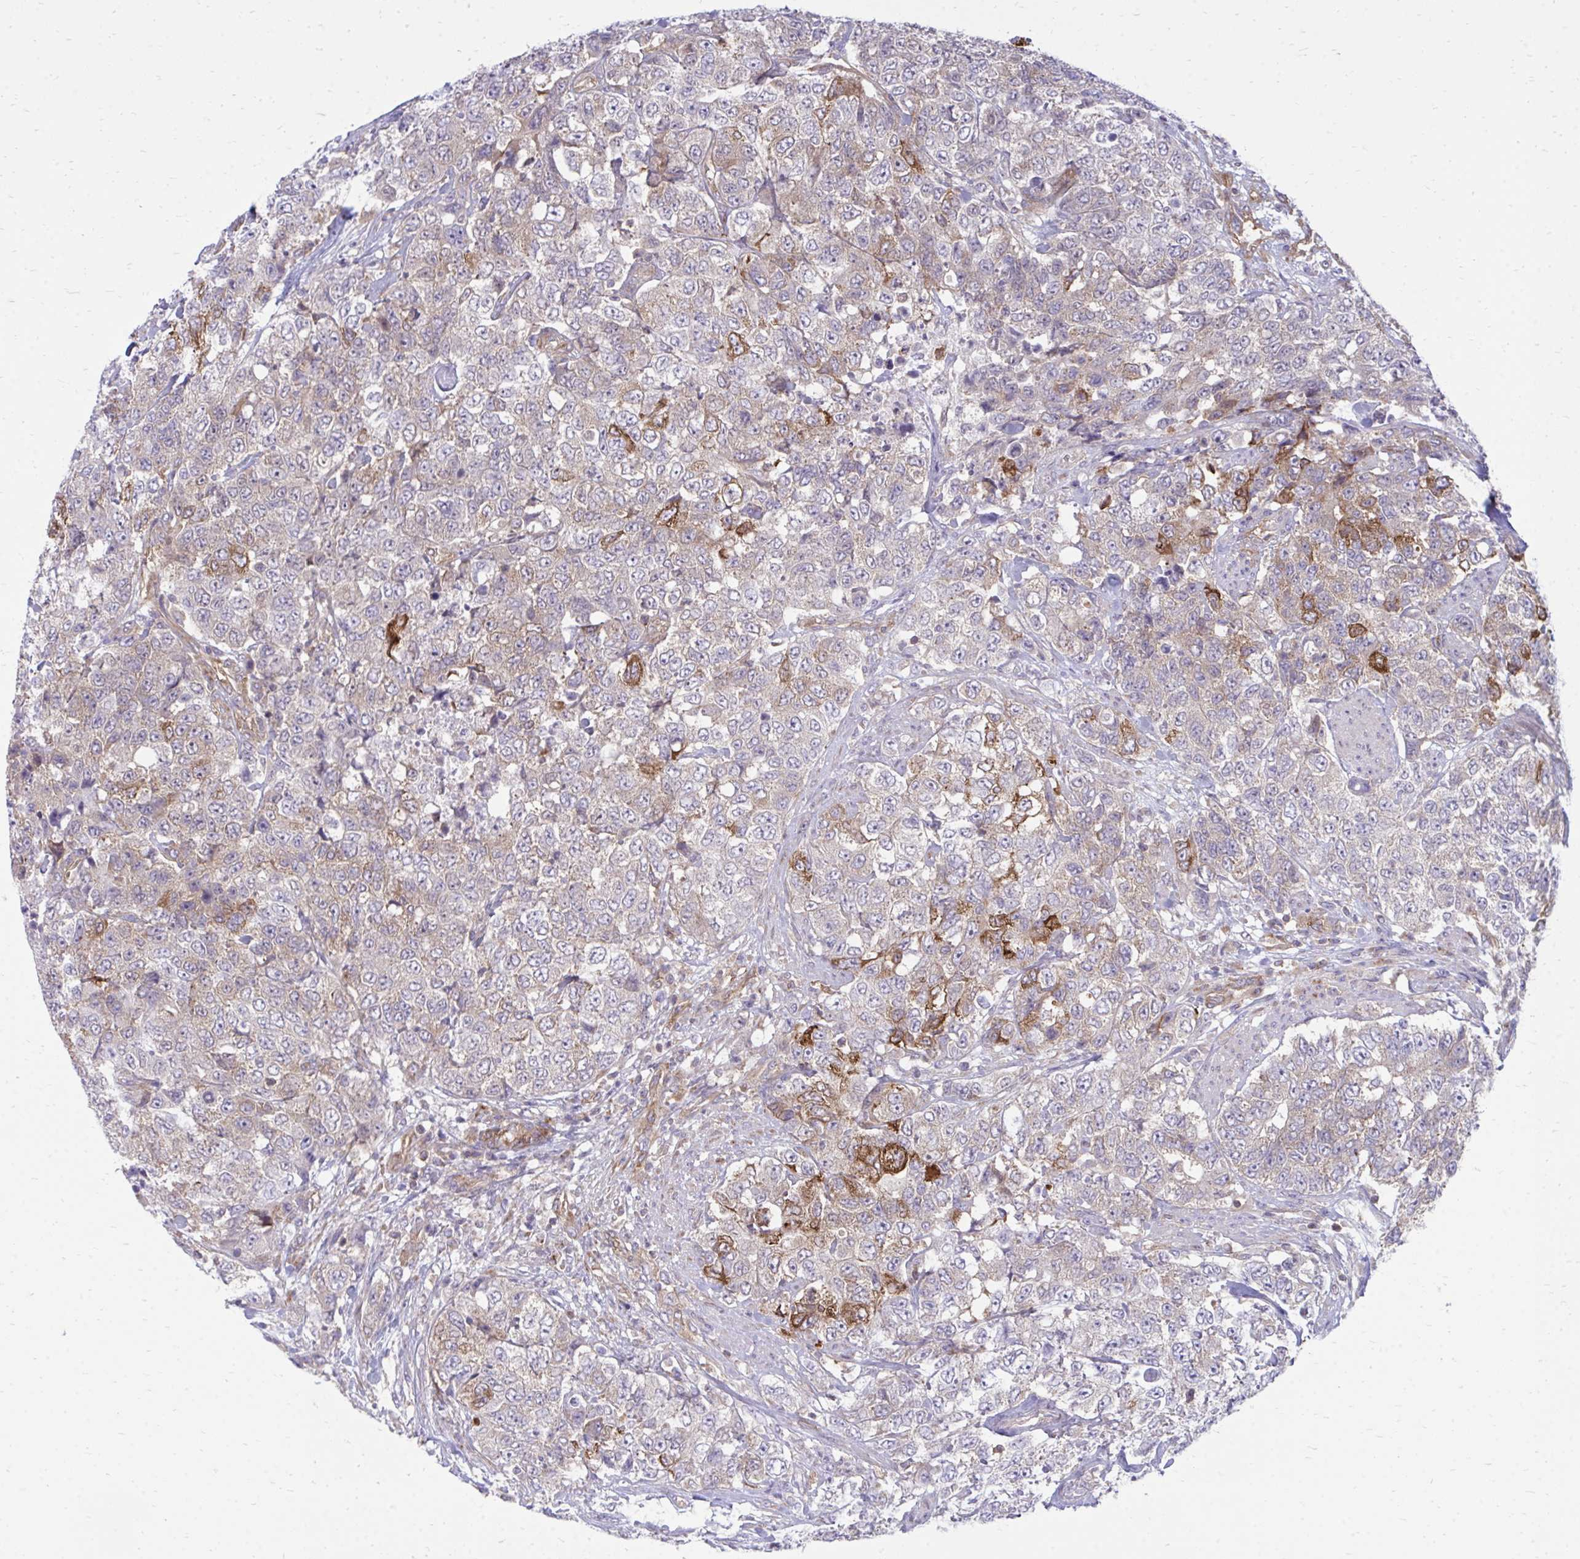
{"staining": {"intensity": "moderate", "quantity": "<25%", "location": "cytoplasmic/membranous"}, "tissue": "urothelial cancer", "cell_type": "Tumor cells", "image_type": "cancer", "snomed": [{"axis": "morphology", "description": "Urothelial carcinoma, High grade"}, {"axis": "topography", "description": "Urinary bladder"}], "caption": "This micrograph reveals immunohistochemistry (IHC) staining of high-grade urothelial carcinoma, with low moderate cytoplasmic/membranous positivity in about <25% of tumor cells.", "gene": "ASAP1", "patient": {"sex": "female", "age": 78}}